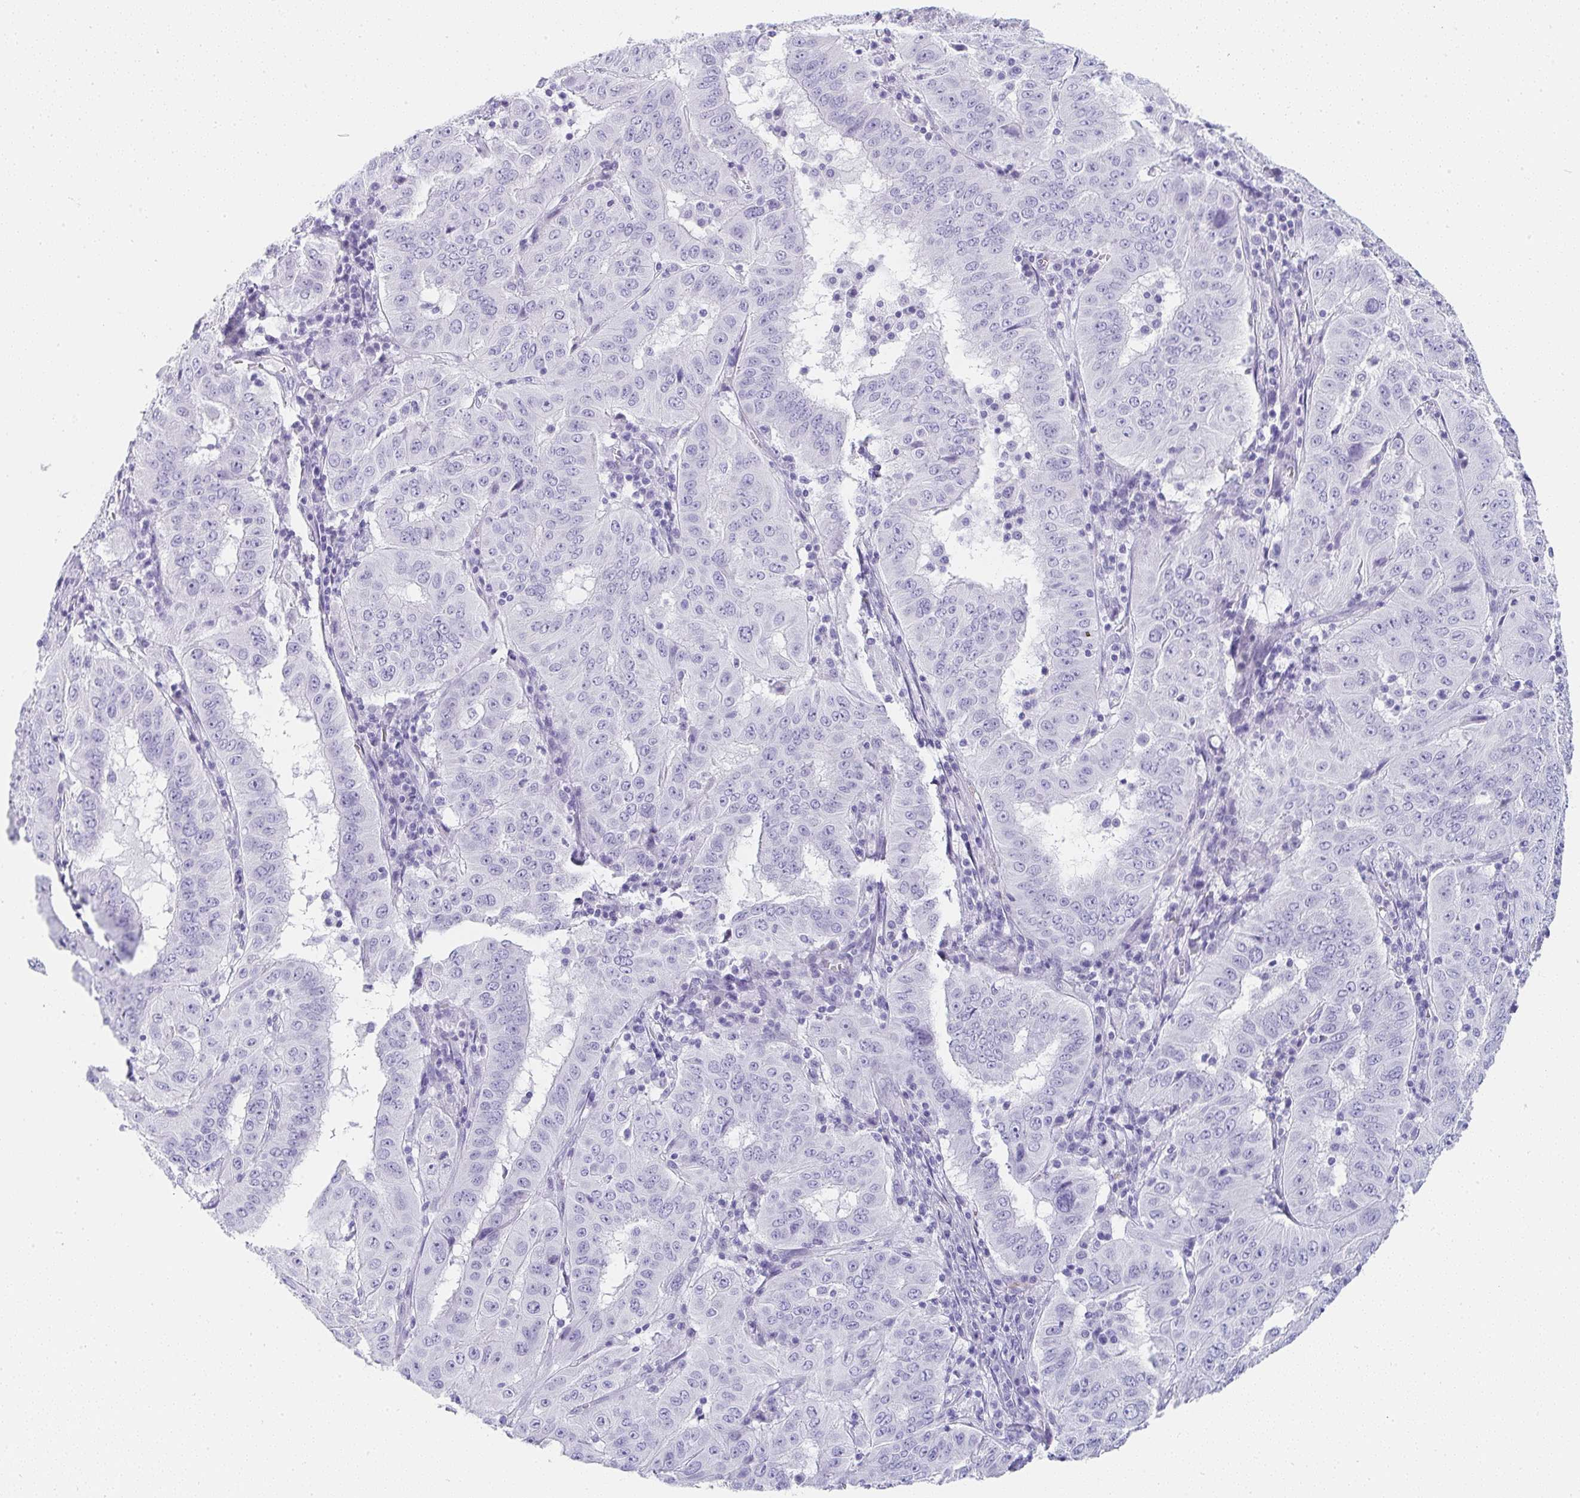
{"staining": {"intensity": "negative", "quantity": "none", "location": "none"}, "tissue": "pancreatic cancer", "cell_type": "Tumor cells", "image_type": "cancer", "snomed": [{"axis": "morphology", "description": "Adenocarcinoma, NOS"}, {"axis": "topography", "description": "Pancreas"}], "caption": "Immunohistochemistry (IHC) image of neoplastic tissue: human adenocarcinoma (pancreatic) stained with DAB reveals no significant protein expression in tumor cells.", "gene": "PRND", "patient": {"sex": "male", "age": 63}}